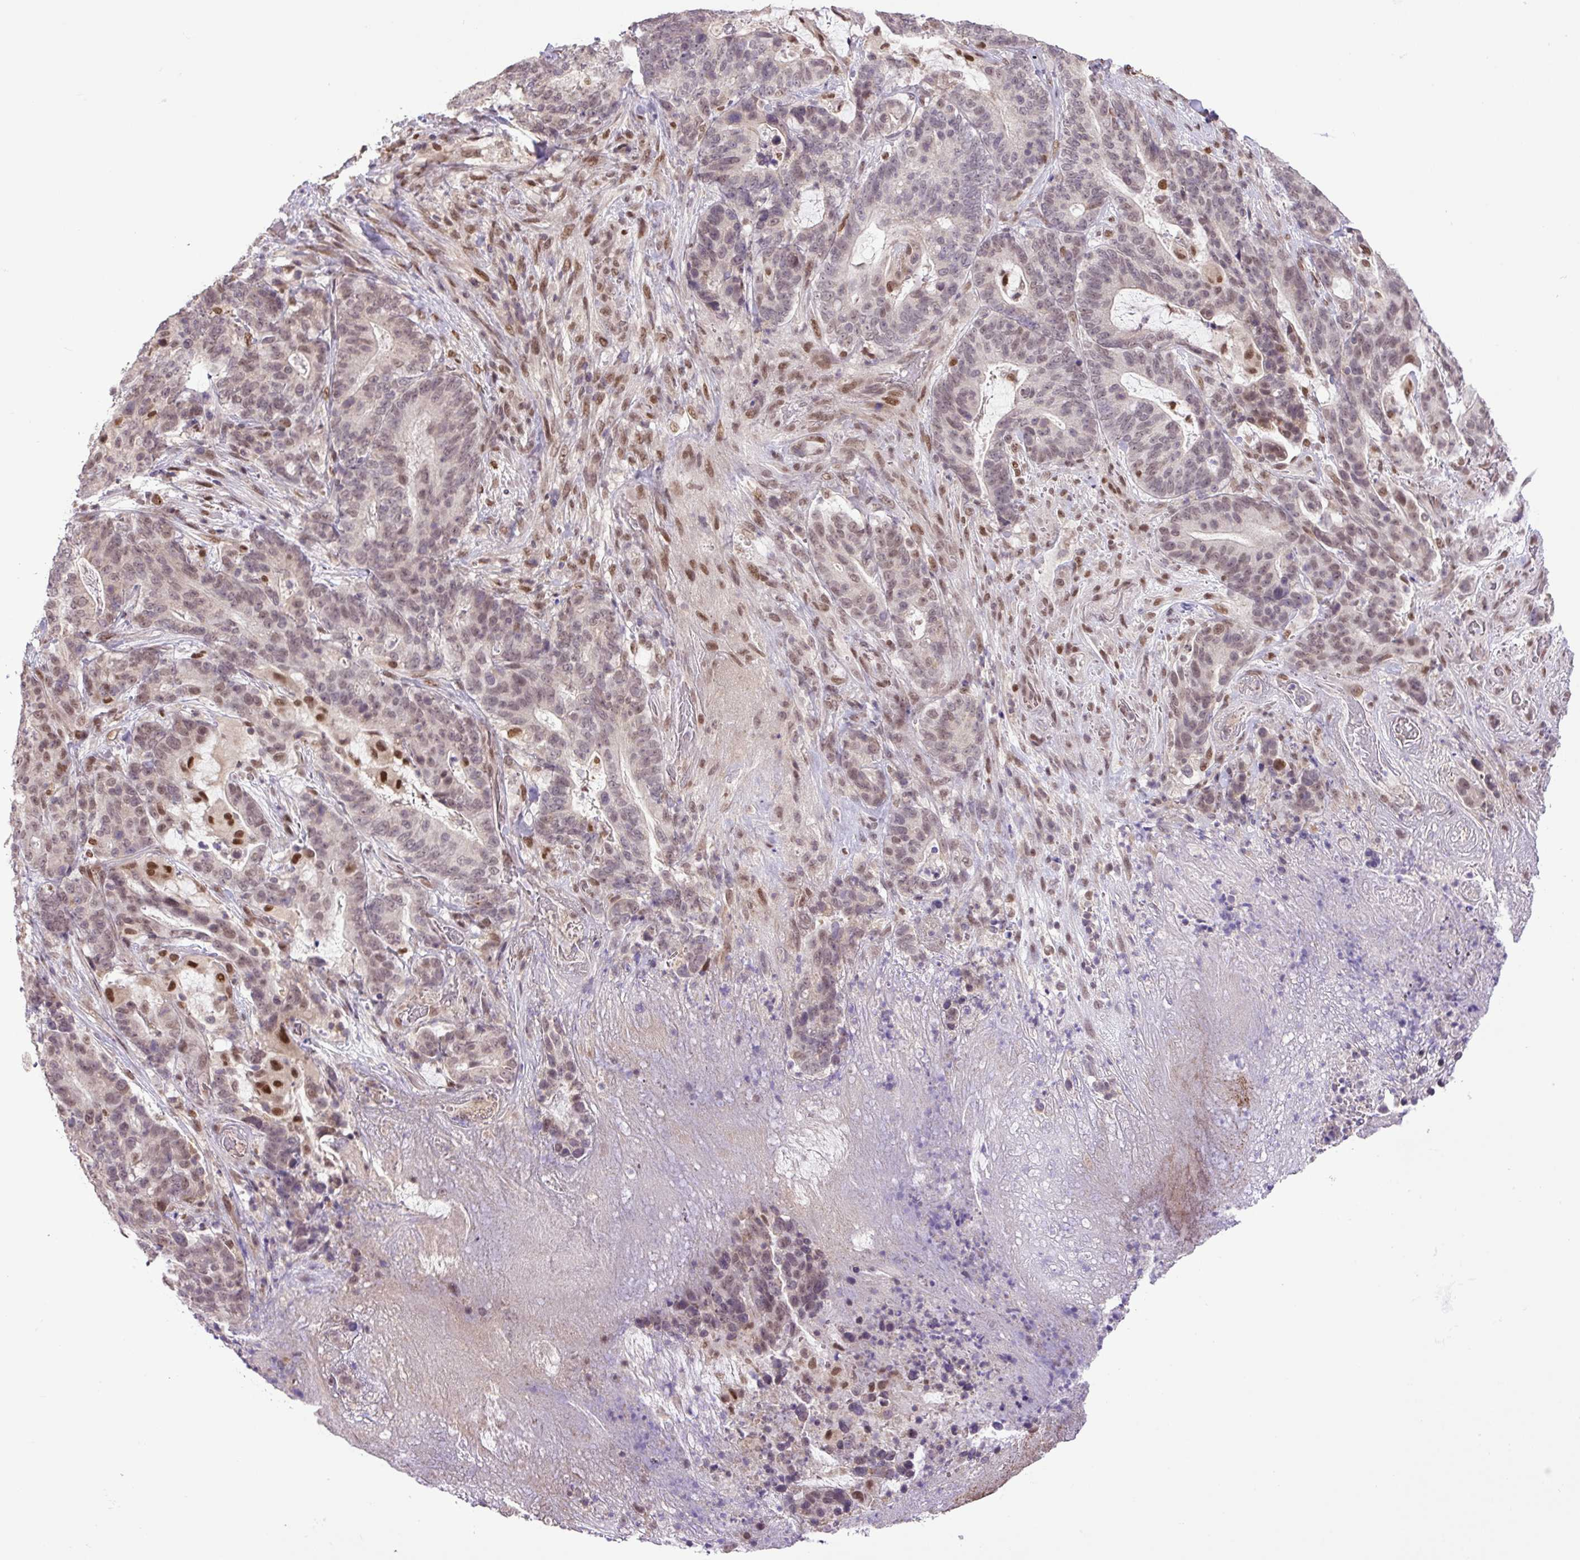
{"staining": {"intensity": "moderate", "quantity": "25%-75%", "location": "nuclear"}, "tissue": "stomach cancer", "cell_type": "Tumor cells", "image_type": "cancer", "snomed": [{"axis": "morphology", "description": "Normal tissue, NOS"}, {"axis": "morphology", "description": "Adenocarcinoma, NOS"}, {"axis": "topography", "description": "Stomach"}], "caption": "Stomach cancer stained for a protein (brown) reveals moderate nuclear positive expression in approximately 25%-75% of tumor cells.", "gene": "KPNA1", "patient": {"sex": "female", "age": 64}}